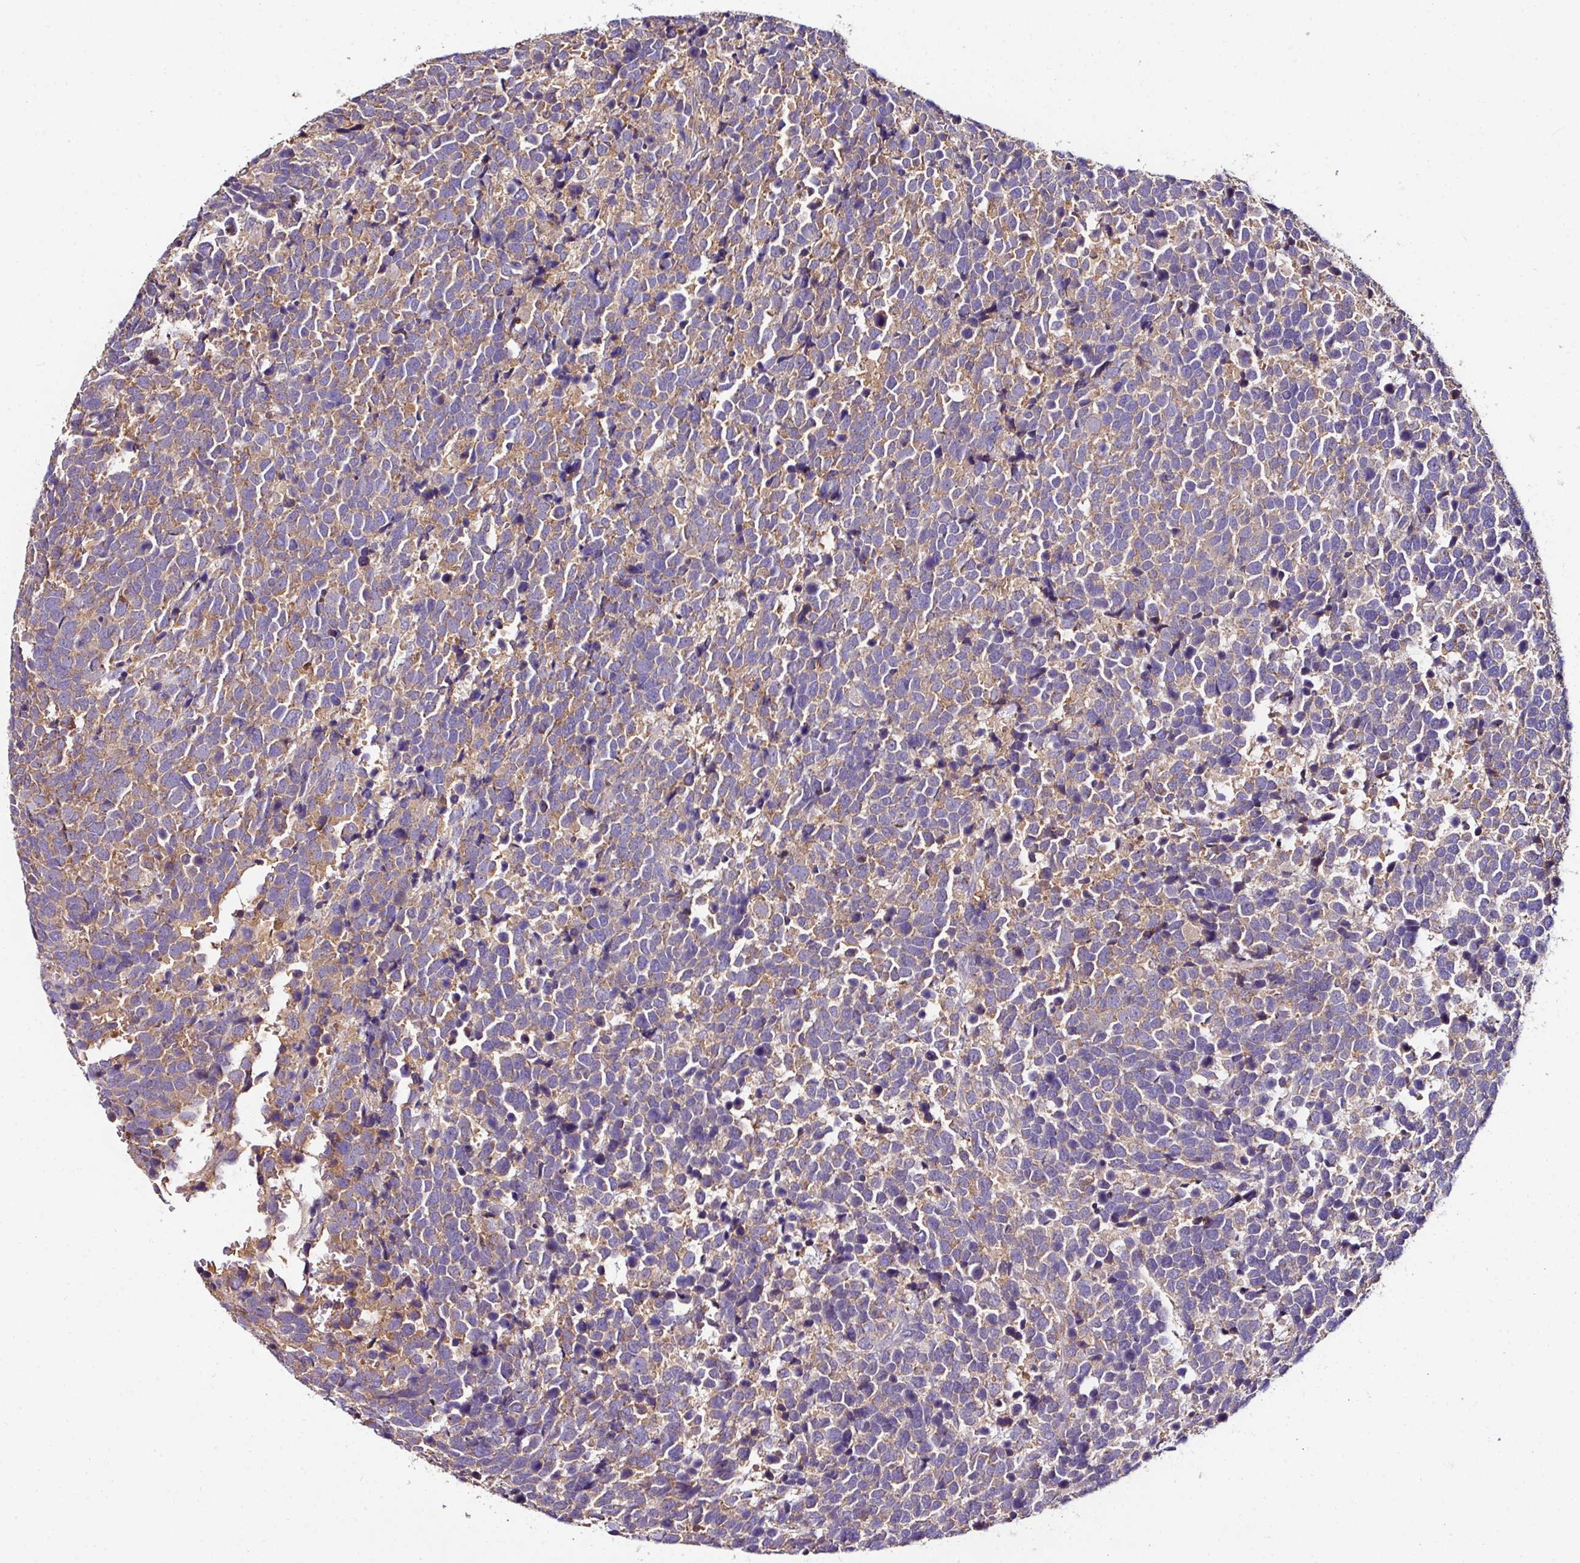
{"staining": {"intensity": "moderate", "quantity": "25%-75%", "location": "cytoplasmic/membranous"}, "tissue": "urothelial cancer", "cell_type": "Tumor cells", "image_type": "cancer", "snomed": [{"axis": "morphology", "description": "Urothelial carcinoma, High grade"}, {"axis": "topography", "description": "Urinary bladder"}], "caption": "Tumor cells exhibit medium levels of moderate cytoplasmic/membranous positivity in approximately 25%-75% of cells in high-grade urothelial carcinoma.", "gene": "CPD", "patient": {"sex": "female", "age": 82}}